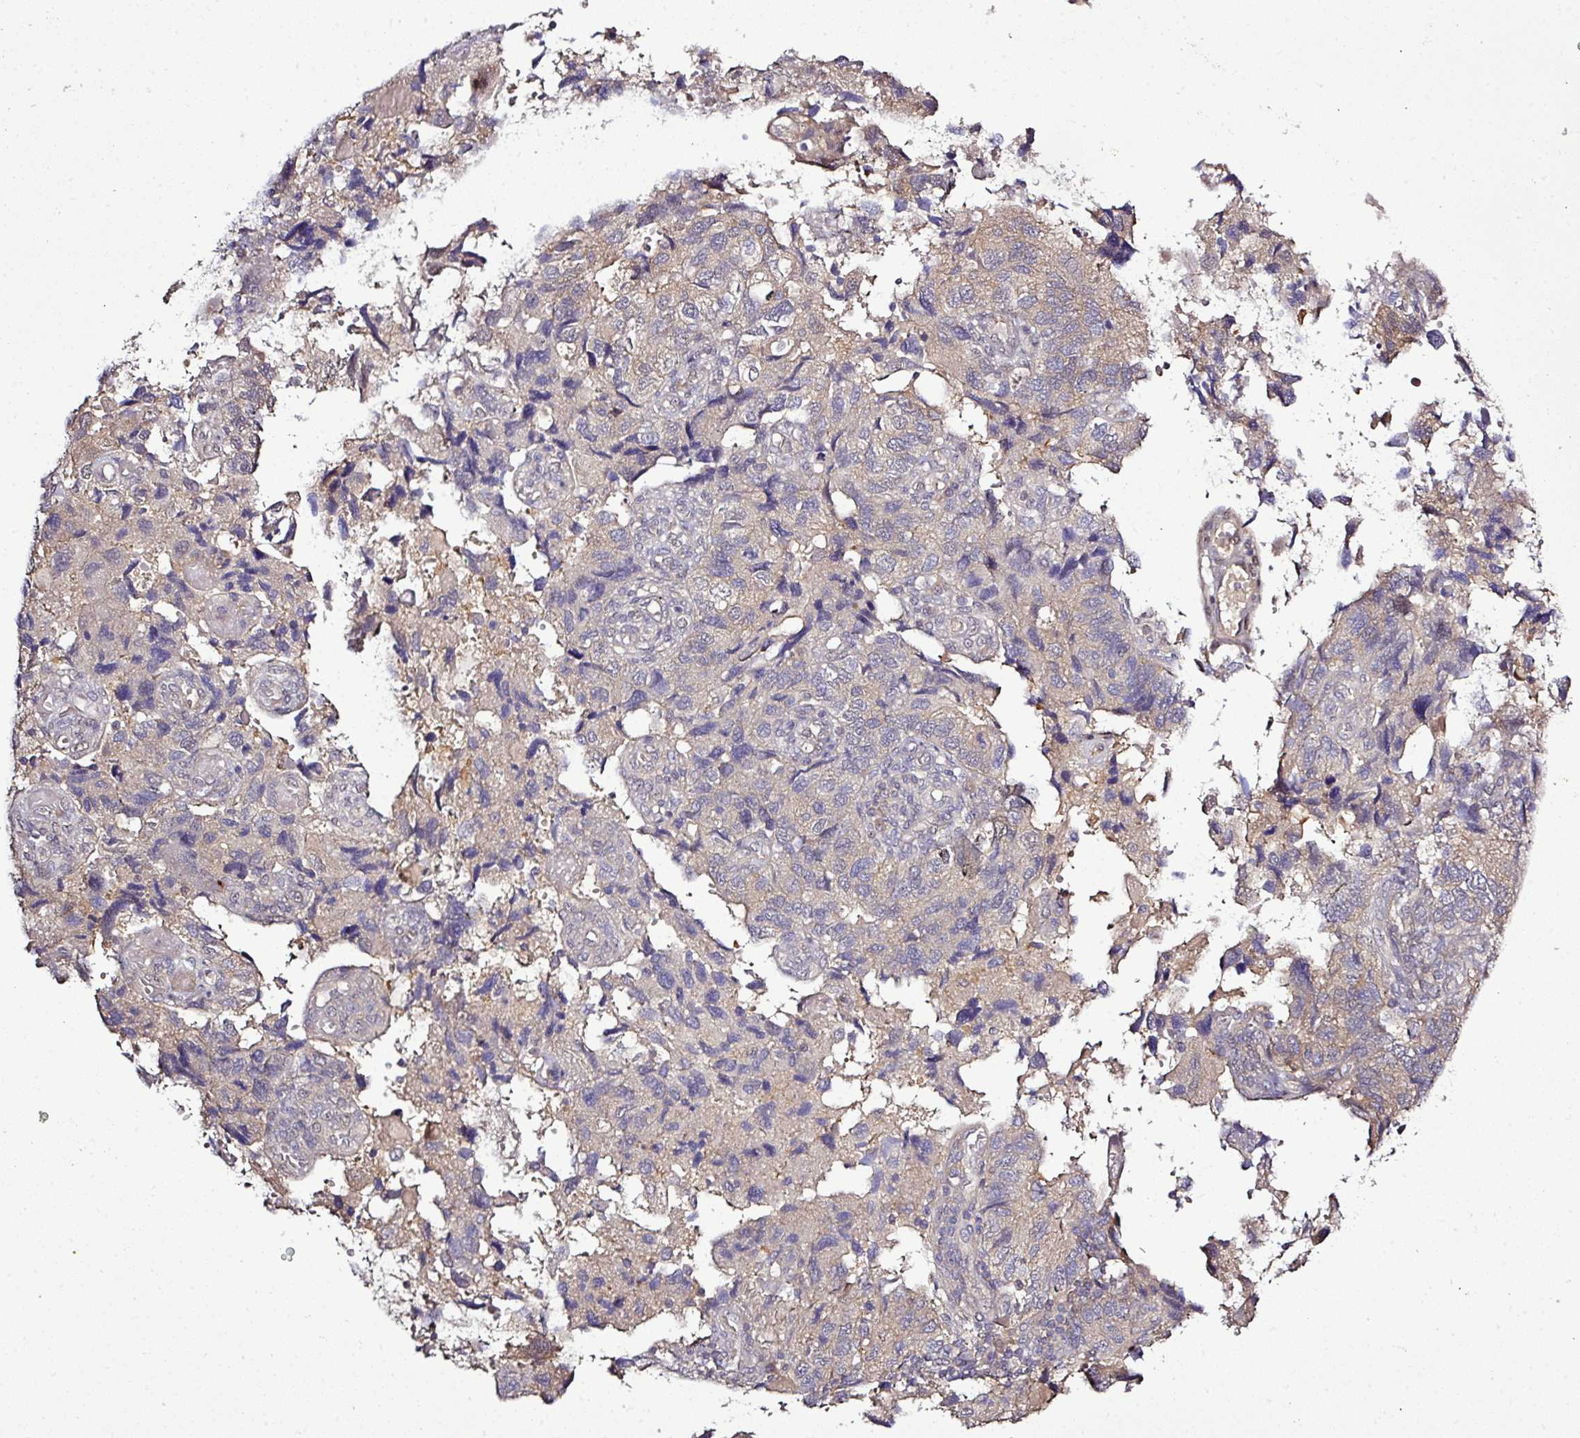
{"staining": {"intensity": "weak", "quantity": "<25%", "location": "cytoplasmic/membranous"}, "tissue": "endometrial cancer", "cell_type": "Tumor cells", "image_type": "cancer", "snomed": [{"axis": "morphology", "description": "Carcinoma, NOS"}, {"axis": "topography", "description": "Uterus"}], "caption": "High power microscopy histopathology image of an immunohistochemistry (IHC) image of carcinoma (endometrial), revealing no significant positivity in tumor cells. (Brightfield microscopy of DAB IHC at high magnification).", "gene": "TMEM107", "patient": {"sex": "female", "age": 76}}